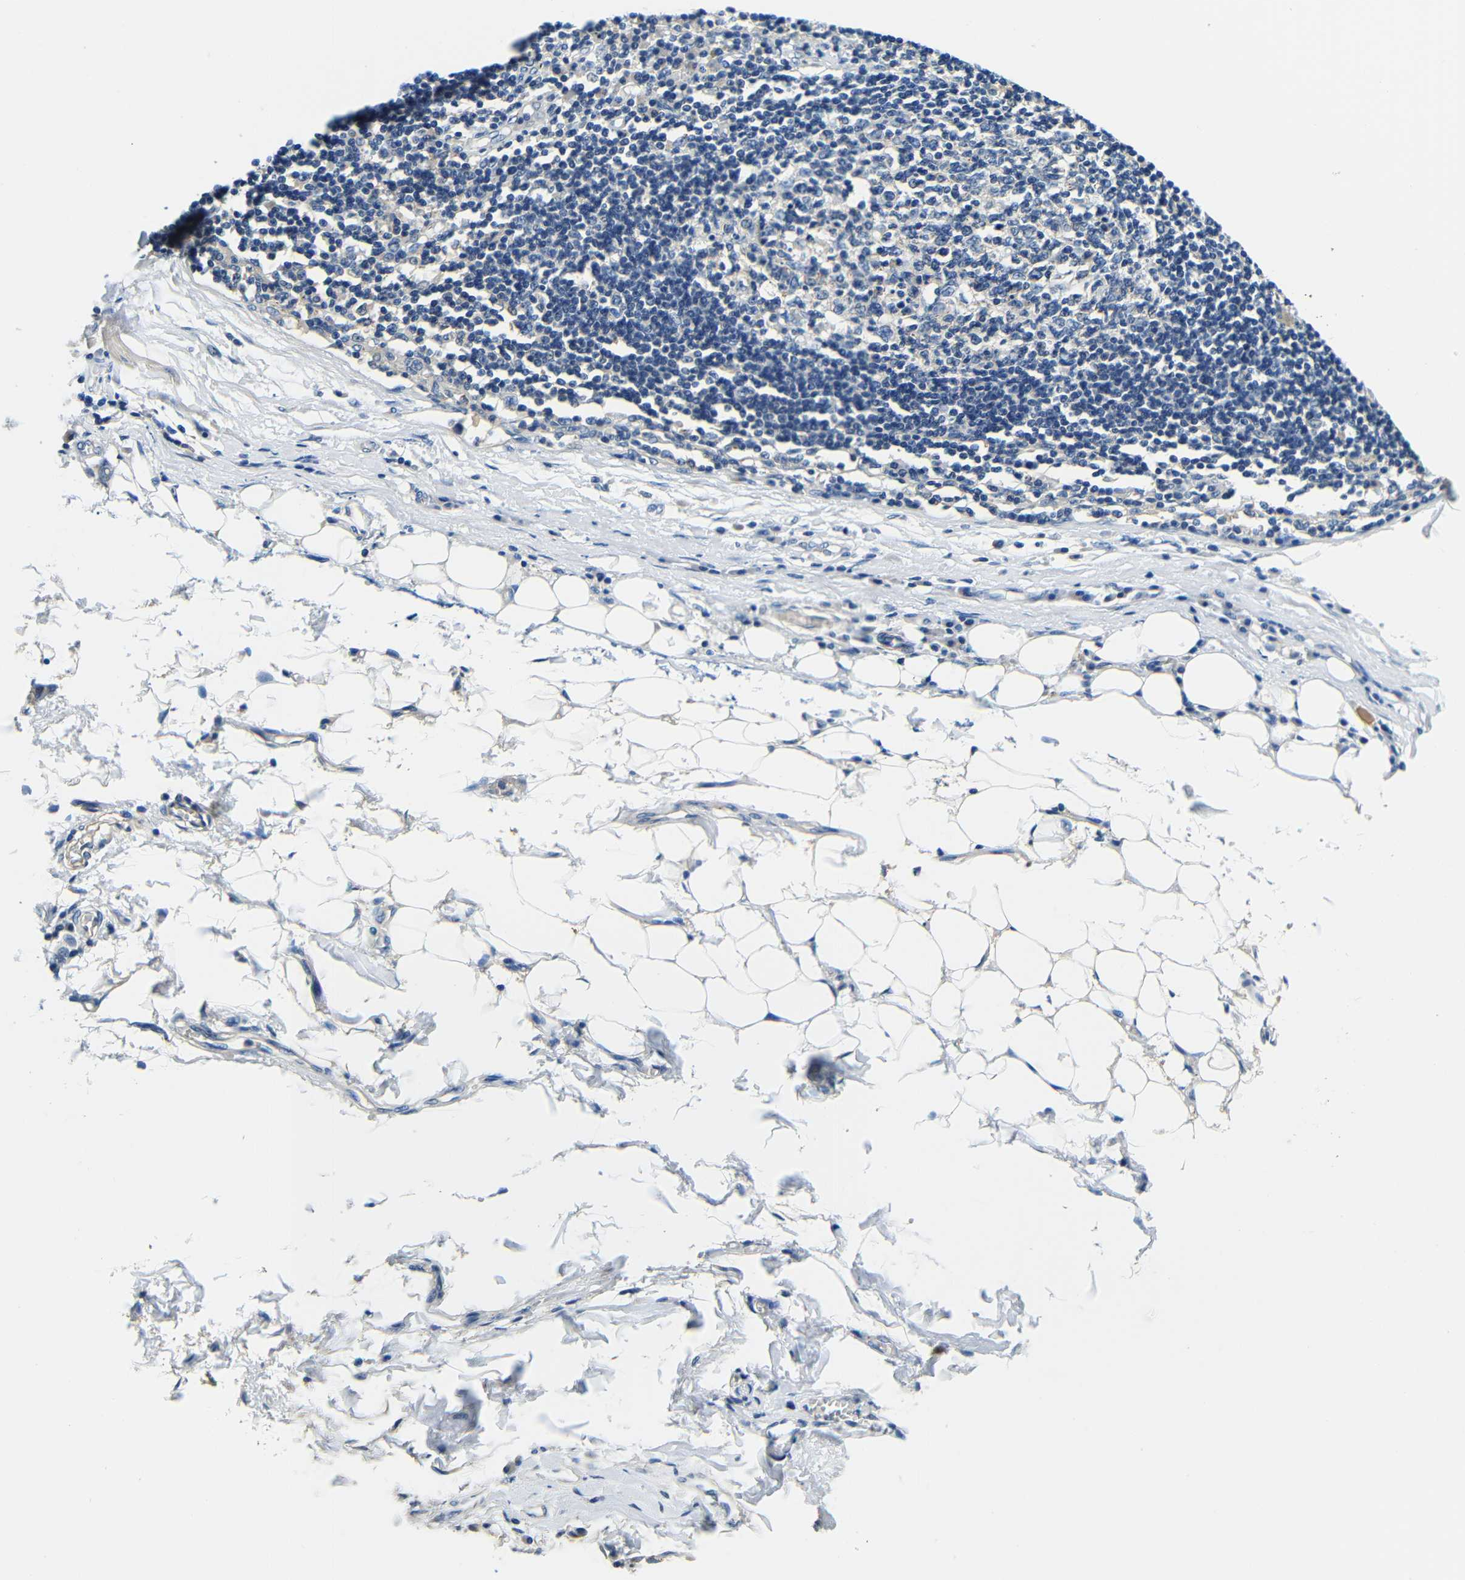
{"staining": {"intensity": "negative", "quantity": "none", "location": "none"}, "tissue": "adipose tissue", "cell_type": "Adipocytes", "image_type": "normal", "snomed": [{"axis": "morphology", "description": "Normal tissue, NOS"}, {"axis": "morphology", "description": "Adenocarcinoma, NOS"}, {"axis": "topography", "description": "Esophagus"}], "caption": "This is an IHC image of normal adipose tissue. There is no positivity in adipocytes.", "gene": "FMO5", "patient": {"sex": "male", "age": 62}}